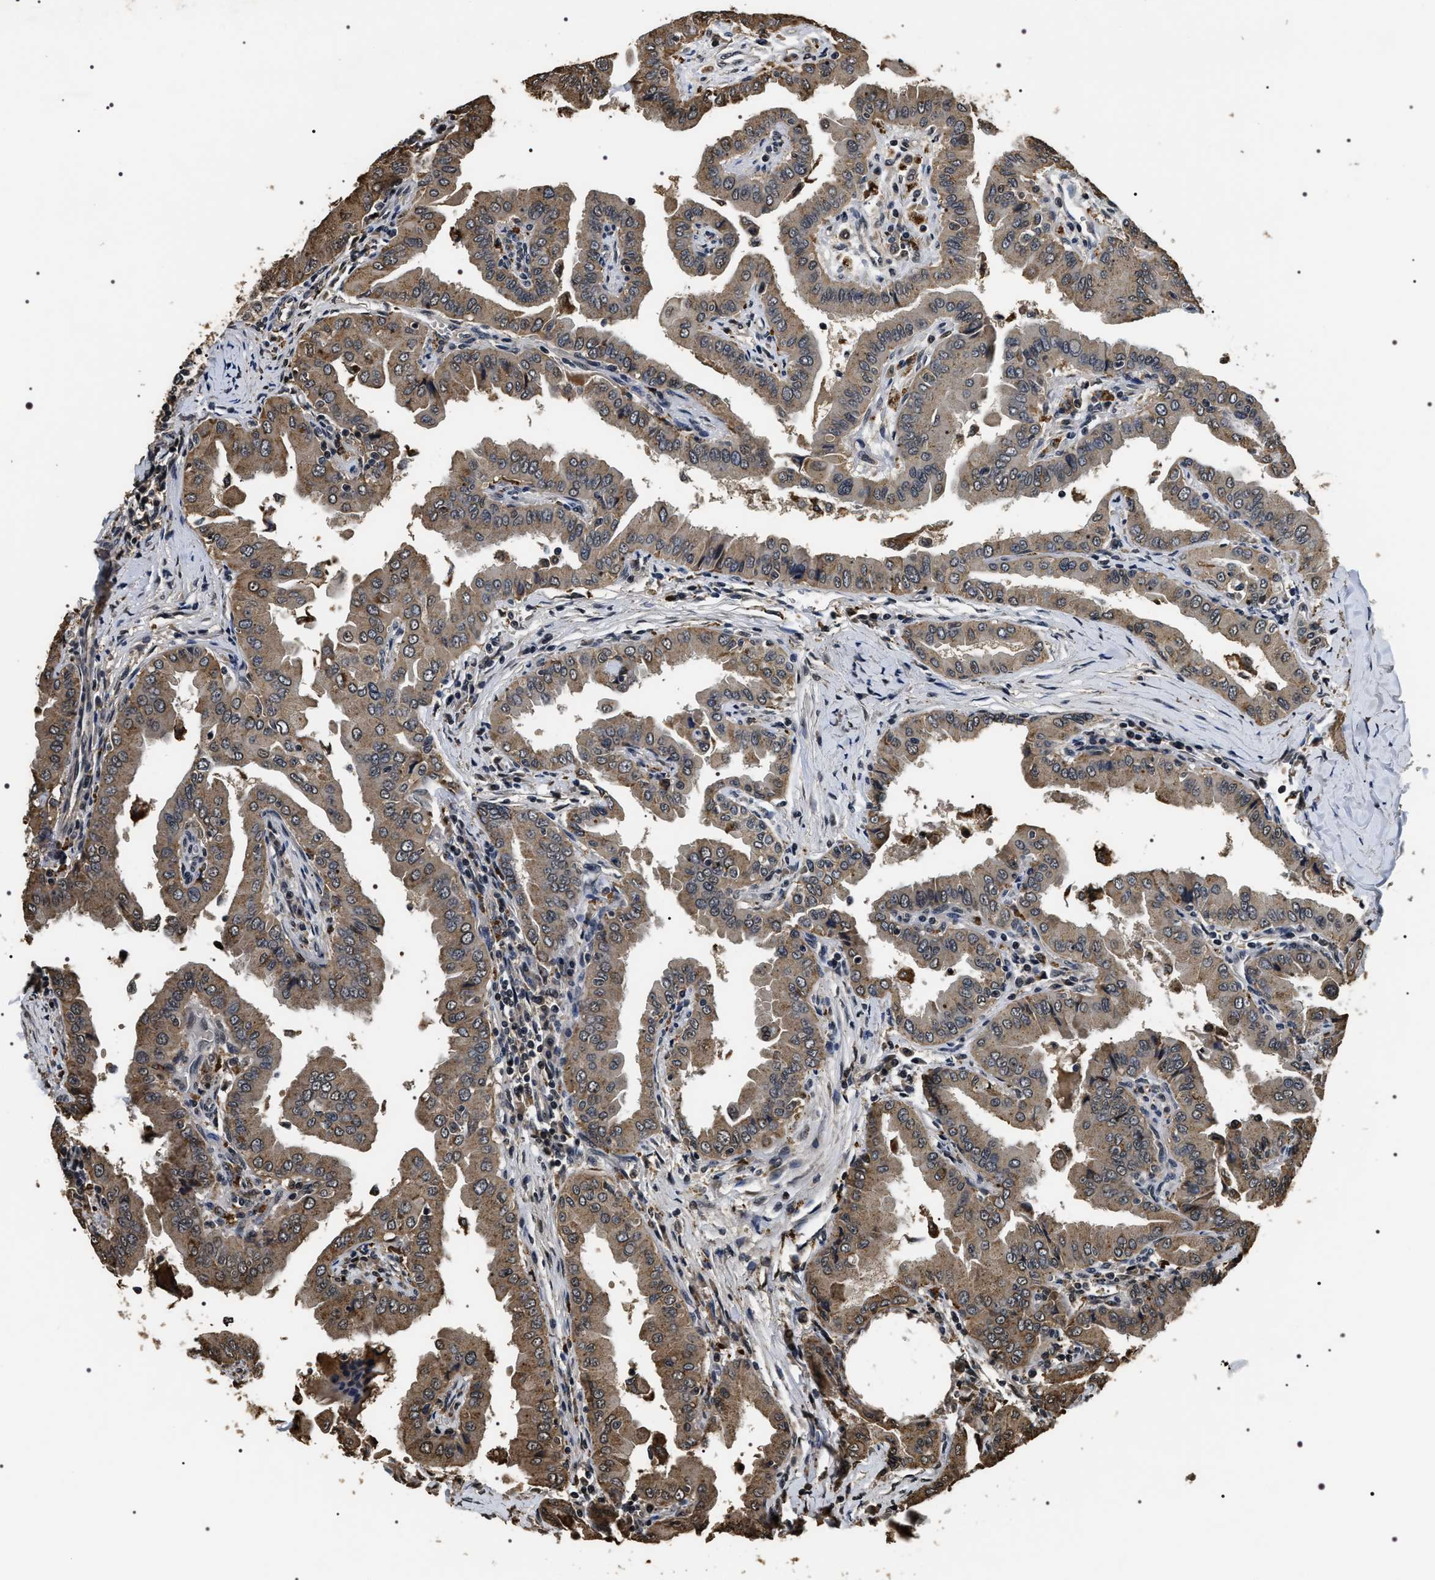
{"staining": {"intensity": "moderate", "quantity": "25%-75%", "location": "cytoplasmic/membranous"}, "tissue": "thyroid cancer", "cell_type": "Tumor cells", "image_type": "cancer", "snomed": [{"axis": "morphology", "description": "Papillary adenocarcinoma, NOS"}, {"axis": "topography", "description": "Thyroid gland"}], "caption": "Immunohistochemistry (IHC) micrograph of neoplastic tissue: thyroid papillary adenocarcinoma stained using IHC displays medium levels of moderate protein expression localized specifically in the cytoplasmic/membranous of tumor cells, appearing as a cytoplasmic/membranous brown color.", "gene": "ARHGAP22", "patient": {"sex": "male", "age": 33}}